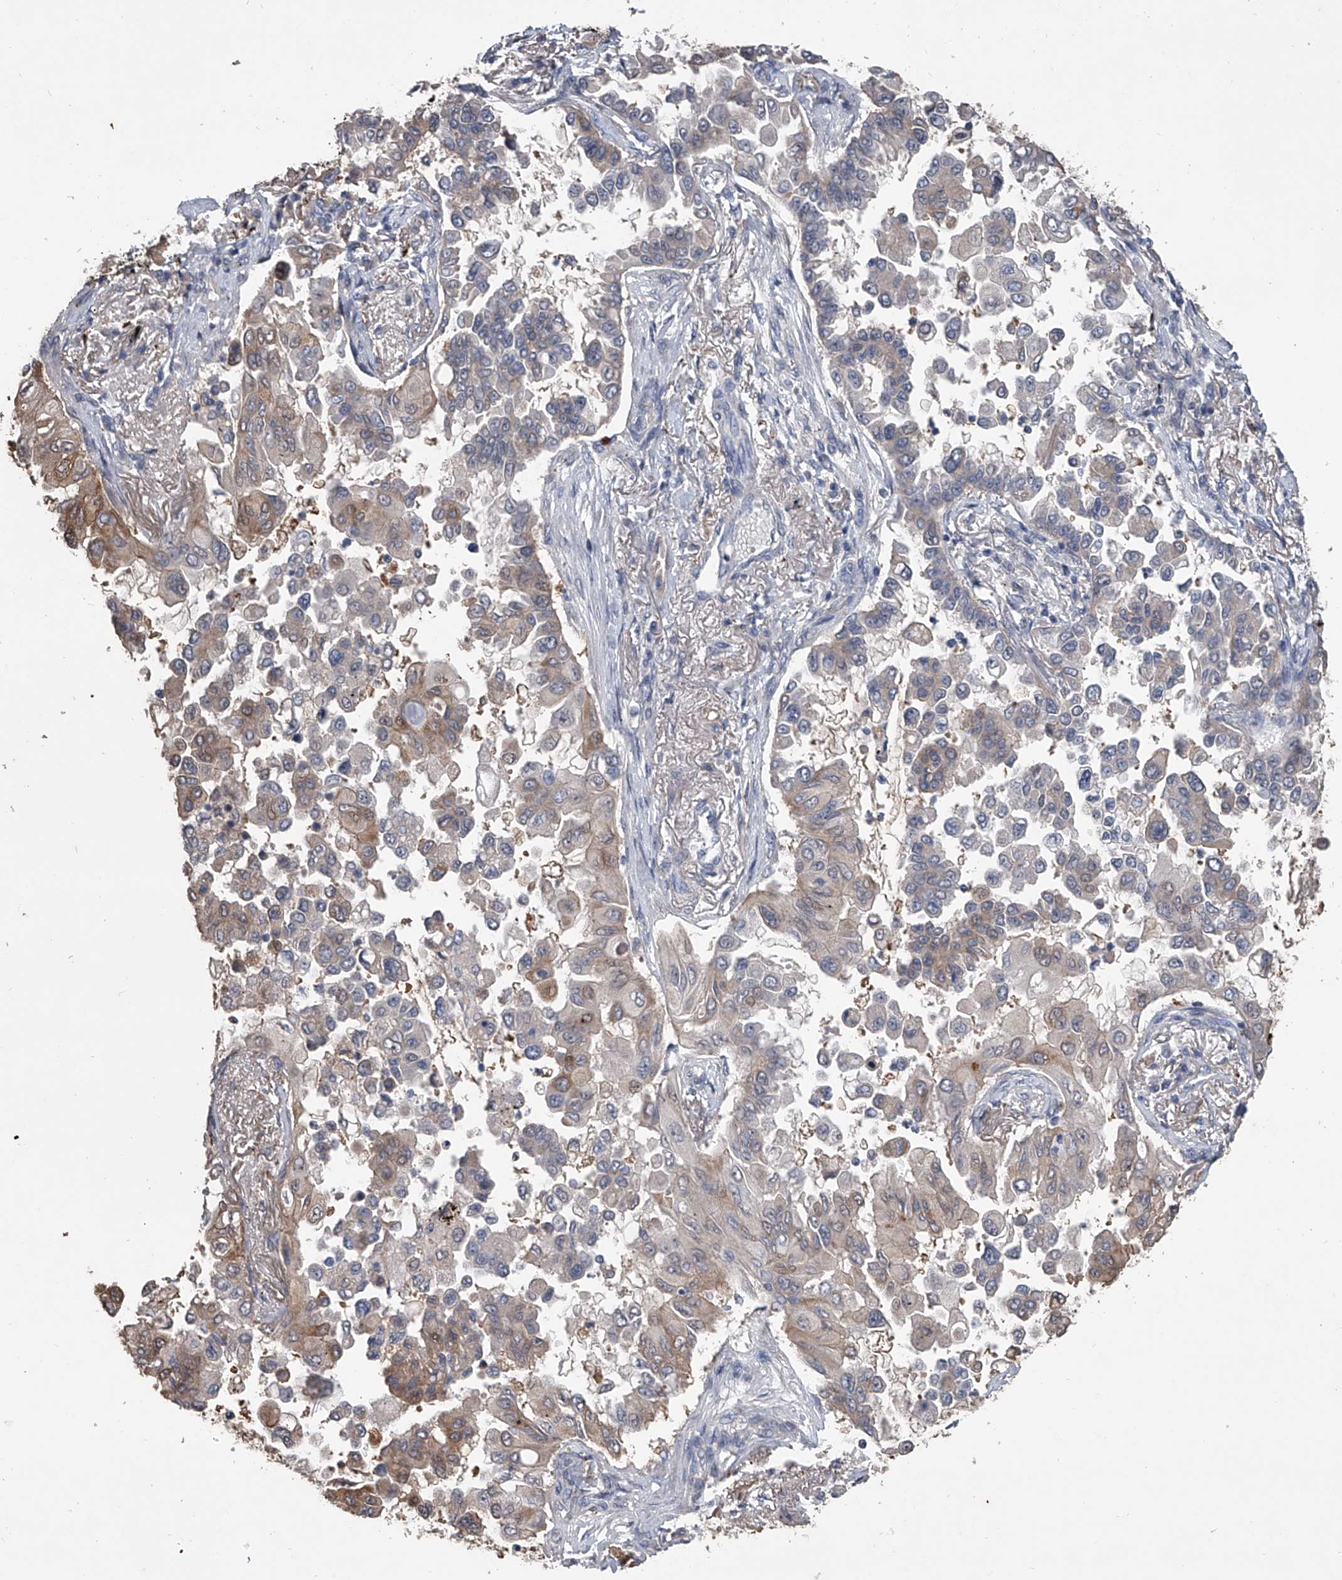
{"staining": {"intensity": "moderate", "quantity": "<25%", "location": "cytoplasmic/membranous"}, "tissue": "lung cancer", "cell_type": "Tumor cells", "image_type": "cancer", "snomed": [{"axis": "morphology", "description": "Adenocarcinoma, NOS"}, {"axis": "topography", "description": "Lung"}], "caption": "DAB (3,3'-diaminobenzidine) immunohistochemical staining of human lung cancer (adenocarcinoma) displays moderate cytoplasmic/membranous protein positivity in approximately <25% of tumor cells.", "gene": "DOCK9", "patient": {"sex": "female", "age": 67}}